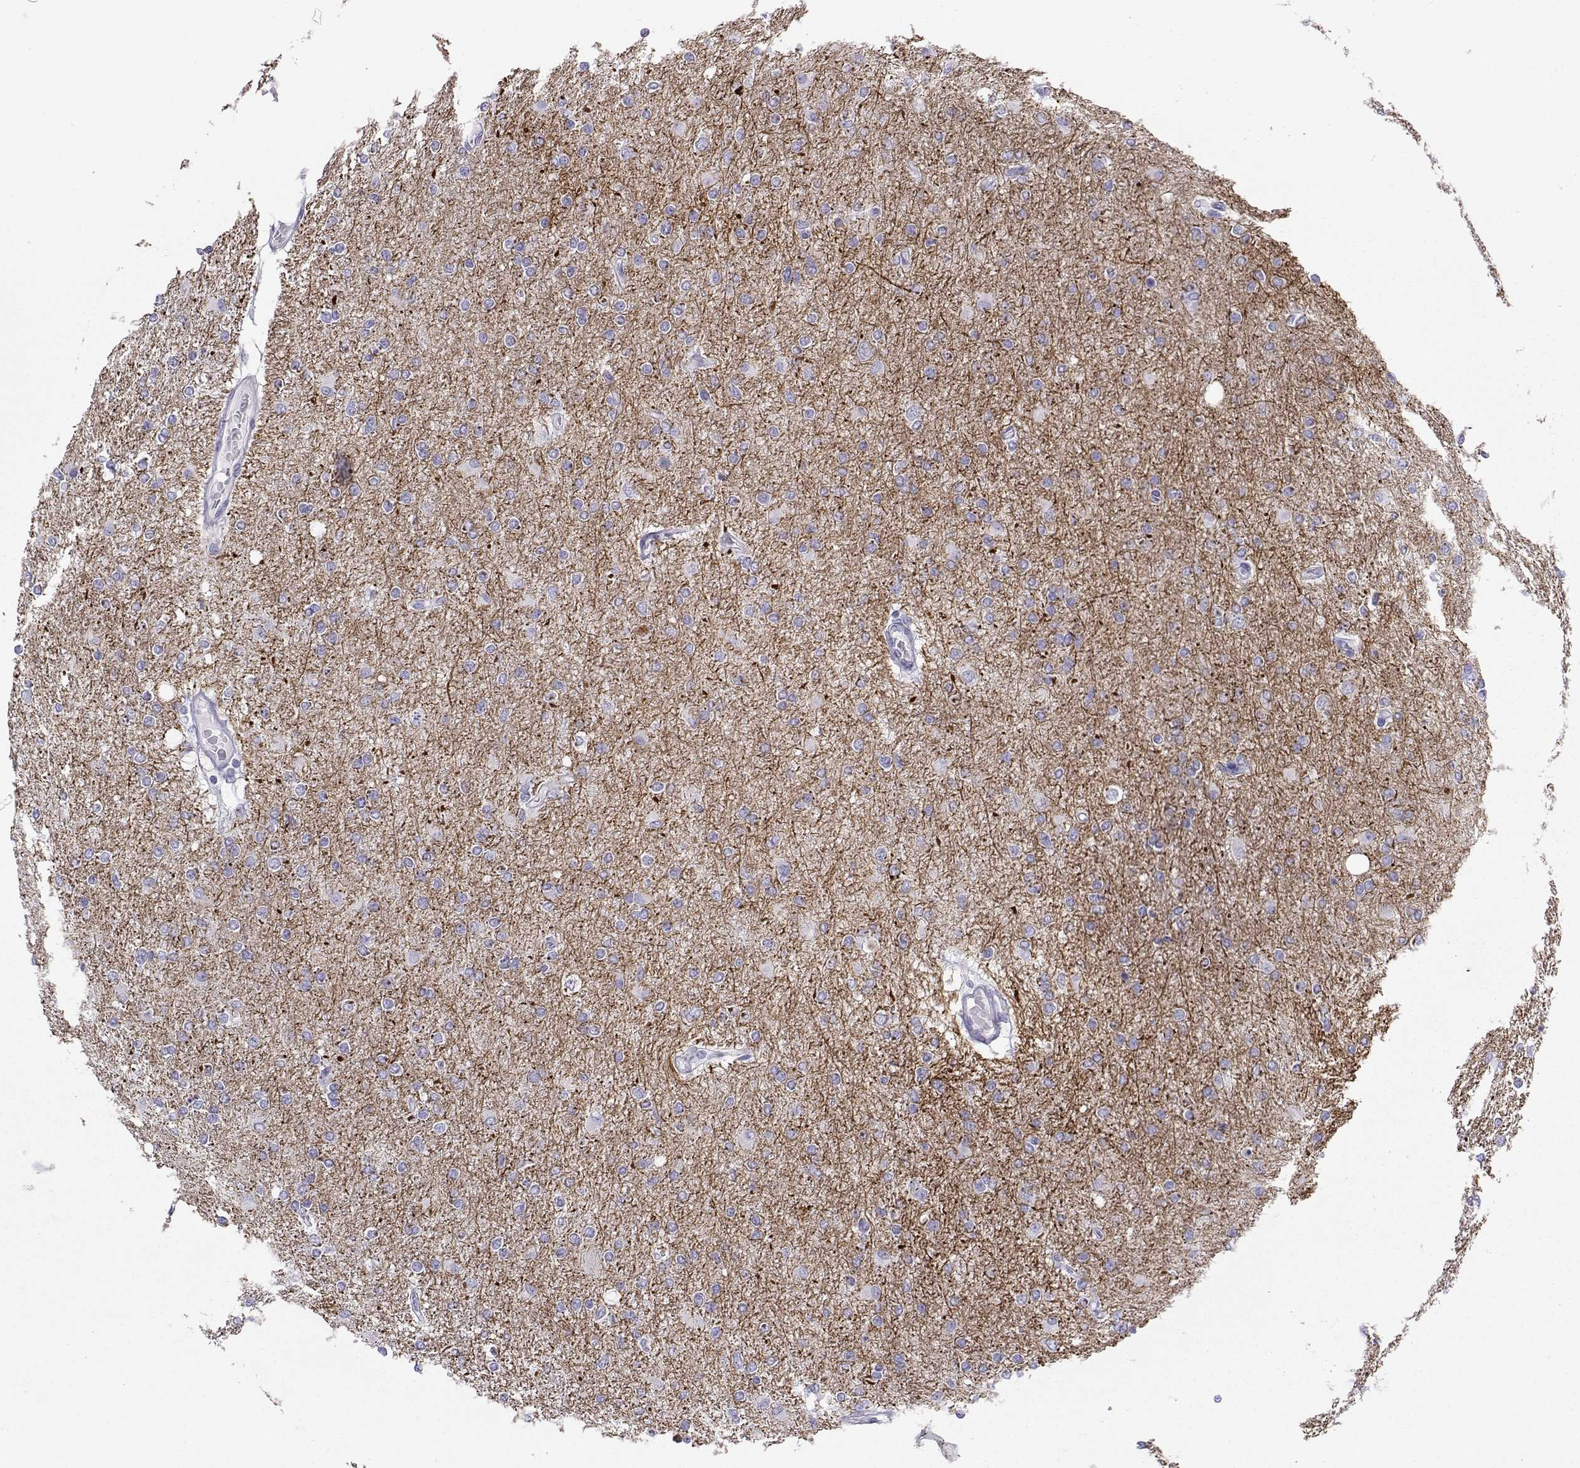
{"staining": {"intensity": "negative", "quantity": "none", "location": "none"}, "tissue": "glioma", "cell_type": "Tumor cells", "image_type": "cancer", "snomed": [{"axis": "morphology", "description": "Glioma, malignant, High grade"}, {"axis": "topography", "description": "Cerebral cortex"}], "caption": "Immunohistochemical staining of human glioma shows no significant expression in tumor cells. (Stains: DAB (3,3'-diaminobenzidine) immunohistochemistry with hematoxylin counter stain, Microscopy: brightfield microscopy at high magnification).", "gene": "NEFL", "patient": {"sex": "male", "age": 70}}